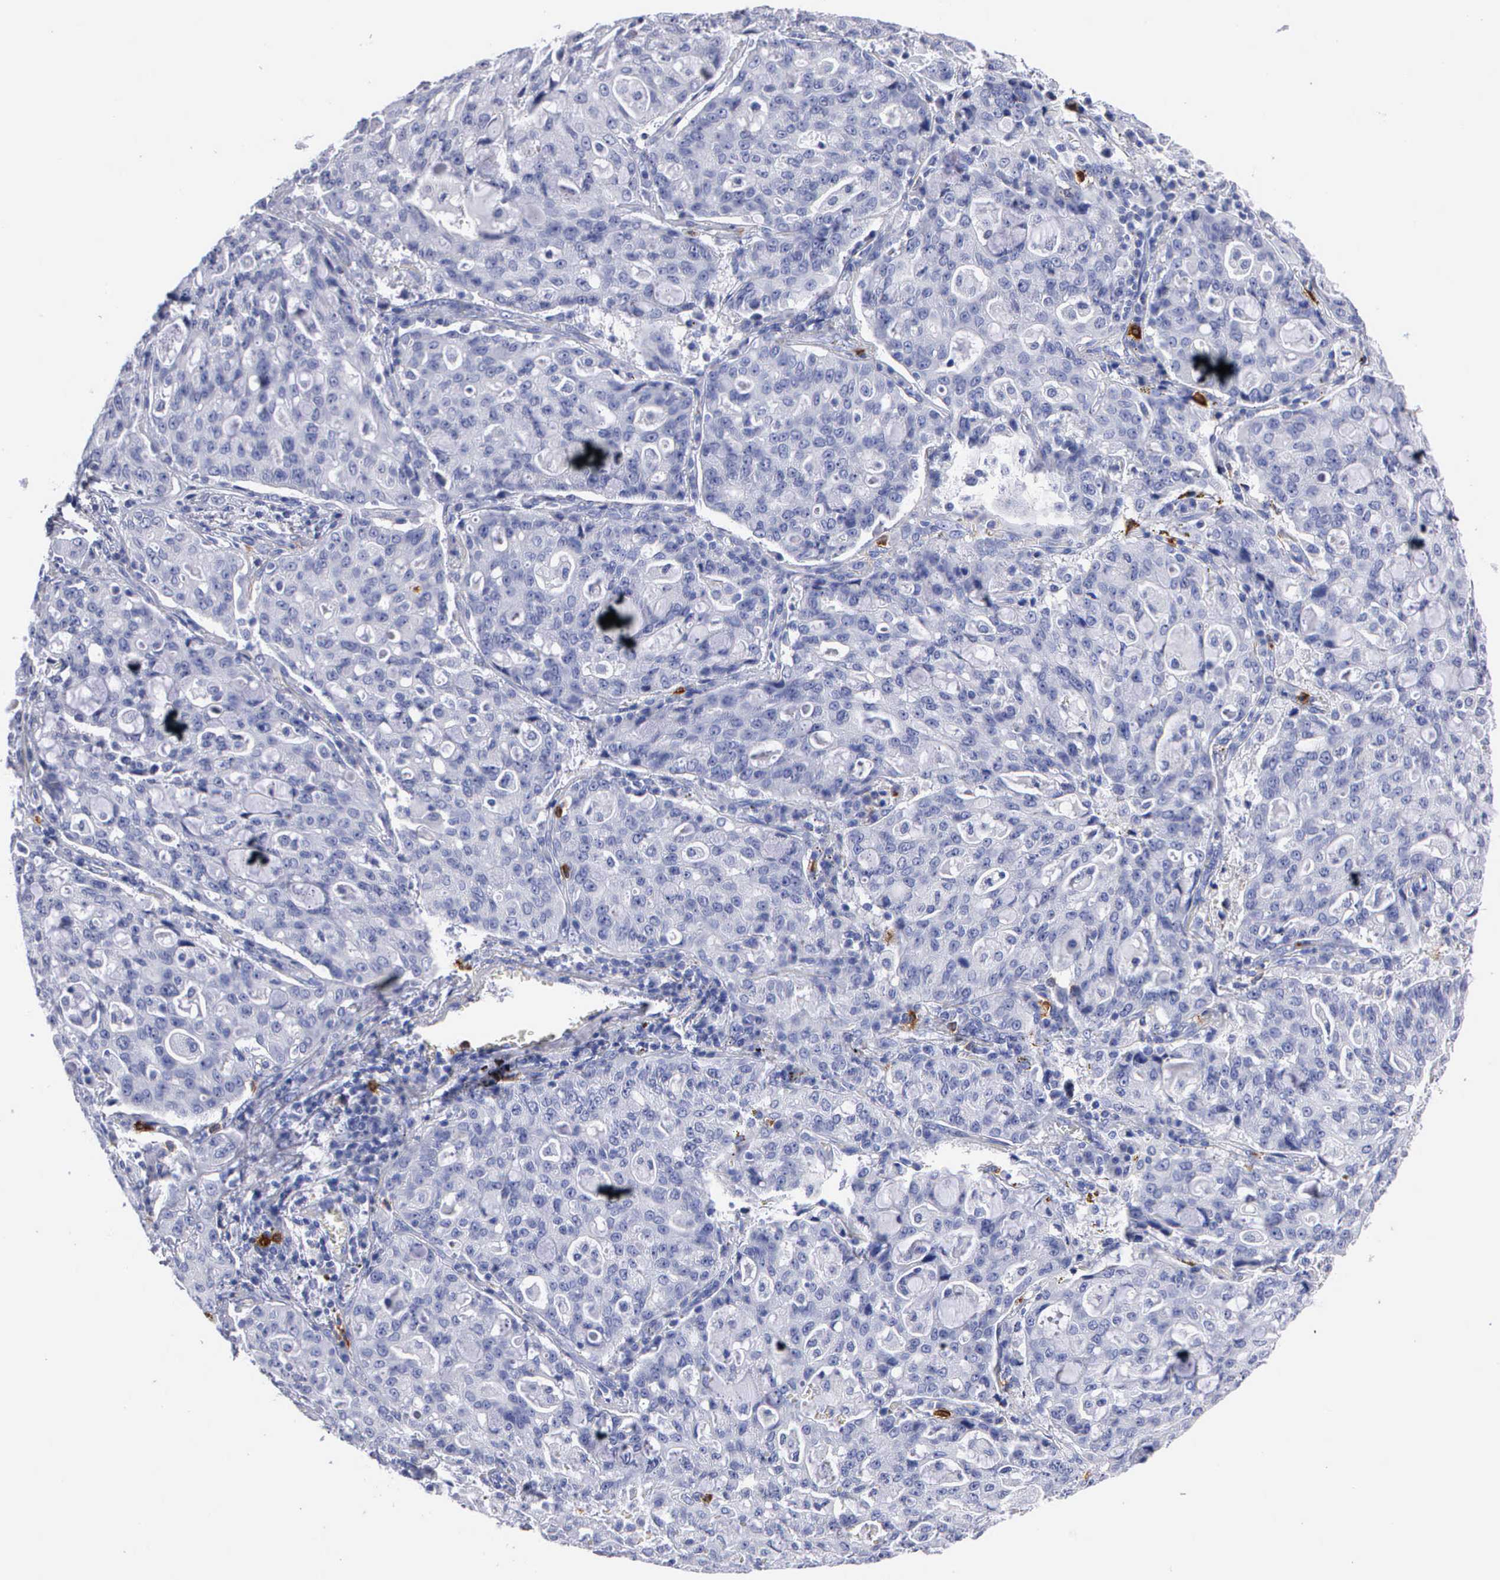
{"staining": {"intensity": "negative", "quantity": "none", "location": "none"}, "tissue": "lung cancer", "cell_type": "Tumor cells", "image_type": "cancer", "snomed": [{"axis": "morphology", "description": "Adenocarcinoma, NOS"}, {"axis": "topography", "description": "Lung"}], "caption": "Protein analysis of lung cancer demonstrates no significant expression in tumor cells.", "gene": "CTSG", "patient": {"sex": "female", "age": 44}}